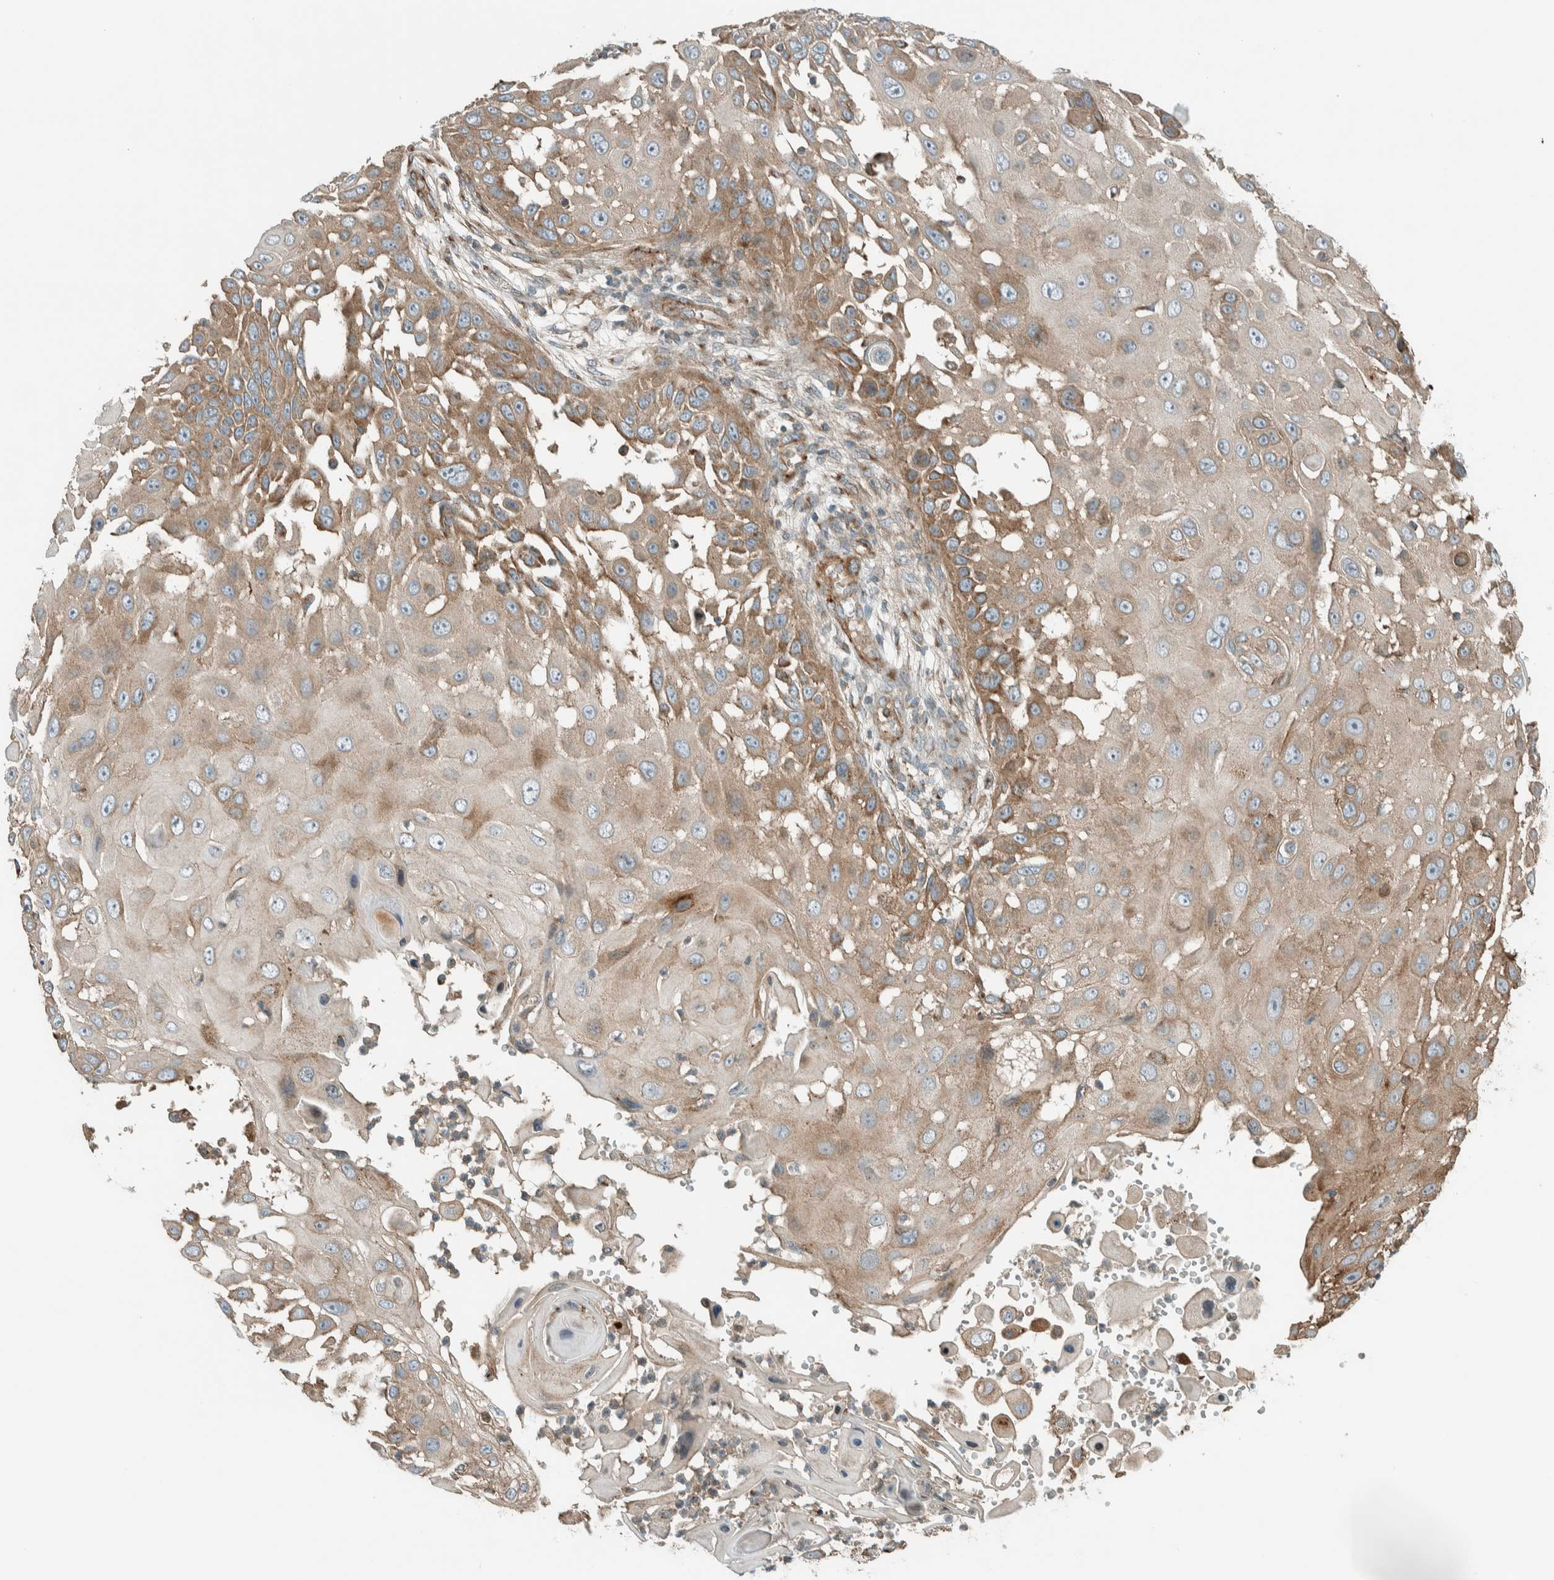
{"staining": {"intensity": "moderate", "quantity": ">75%", "location": "cytoplasmic/membranous"}, "tissue": "skin cancer", "cell_type": "Tumor cells", "image_type": "cancer", "snomed": [{"axis": "morphology", "description": "Squamous cell carcinoma, NOS"}, {"axis": "topography", "description": "Skin"}], "caption": "Immunohistochemistry (IHC) micrograph of squamous cell carcinoma (skin) stained for a protein (brown), which displays medium levels of moderate cytoplasmic/membranous expression in approximately >75% of tumor cells.", "gene": "EXOC7", "patient": {"sex": "female", "age": 44}}